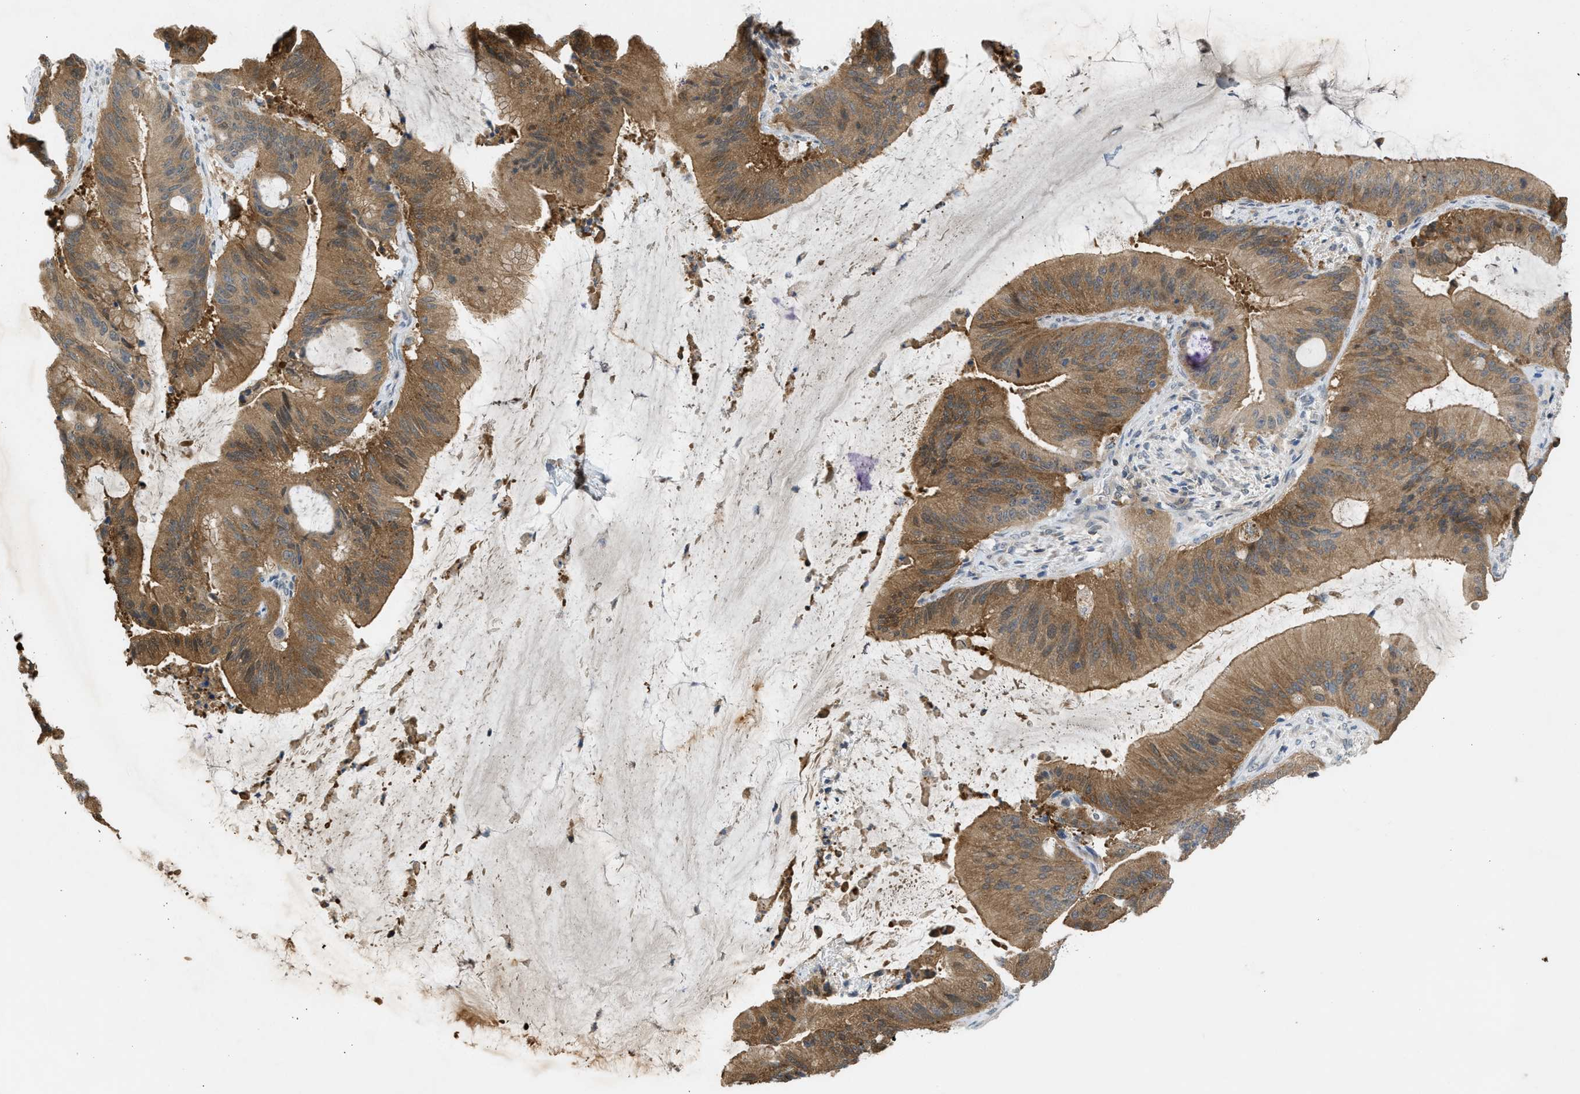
{"staining": {"intensity": "moderate", "quantity": ">75%", "location": "cytoplasmic/membranous"}, "tissue": "liver cancer", "cell_type": "Tumor cells", "image_type": "cancer", "snomed": [{"axis": "morphology", "description": "Normal tissue, NOS"}, {"axis": "morphology", "description": "Cholangiocarcinoma"}, {"axis": "topography", "description": "Liver"}, {"axis": "topography", "description": "Peripheral nerve tissue"}], "caption": "Protein expression analysis of human liver cholangiocarcinoma reveals moderate cytoplasmic/membranous staining in approximately >75% of tumor cells. Using DAB (3,3'-diaminobenzidine) (brown) and hematoxylin (blue) stains, captured at high magnification using brightfield microscopy.", "gene": "MAPK7", "patient": {"sex": "female", "age": 73}}